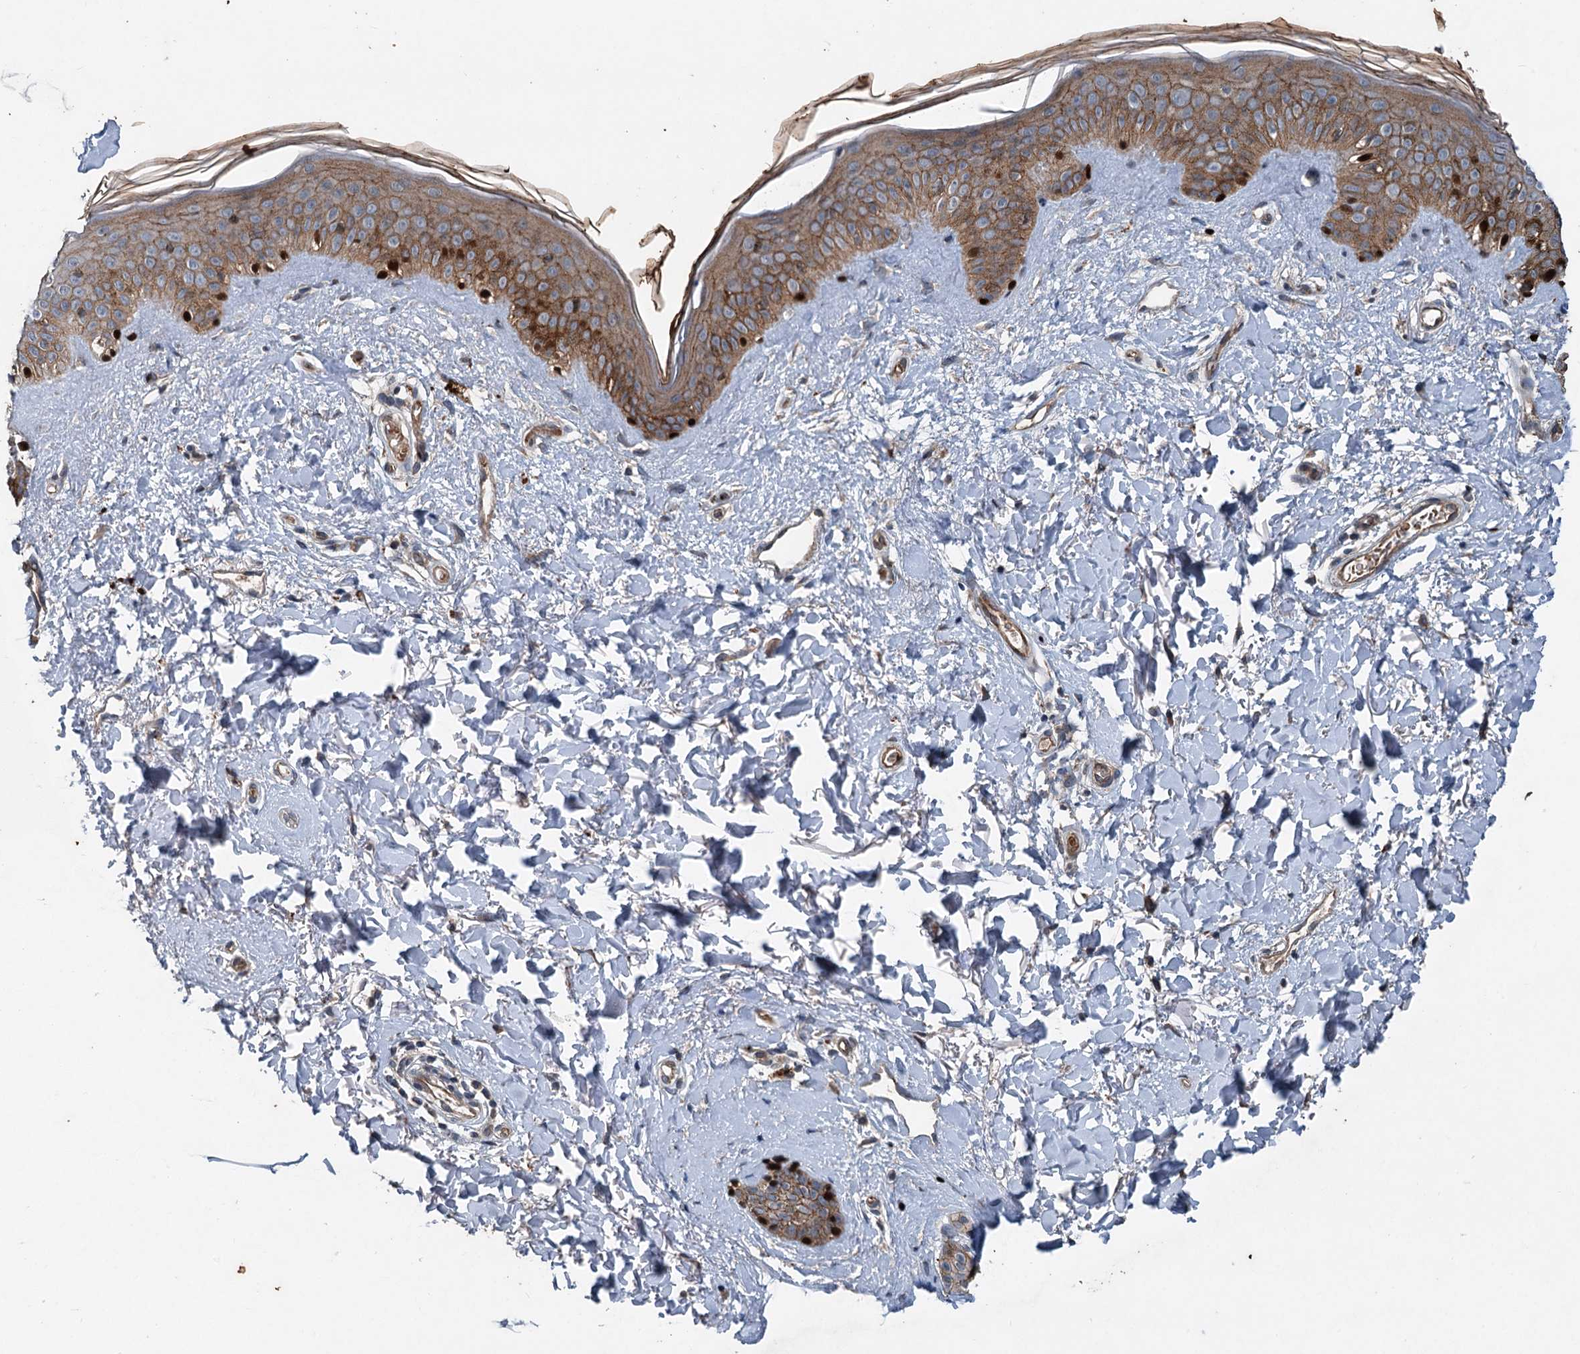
{"staining": {"intensity": "negative", "quantity": "none", "location": "none"}, "tissue": "skin", "cell_type": "Fibroblasts", "image_type": "normal", "snomed": [{"axis": "morphology", "description": "Normal tissue, NOS"}, {"axis": "topography", "description": "Skin"}], "caption": "IHC histopathology image of benign skin stained for a protein (brown), which shows no staining in fibroblasts.", "gene": "N4BP2L2", "patient": {"sex": "female", "age": 58}}